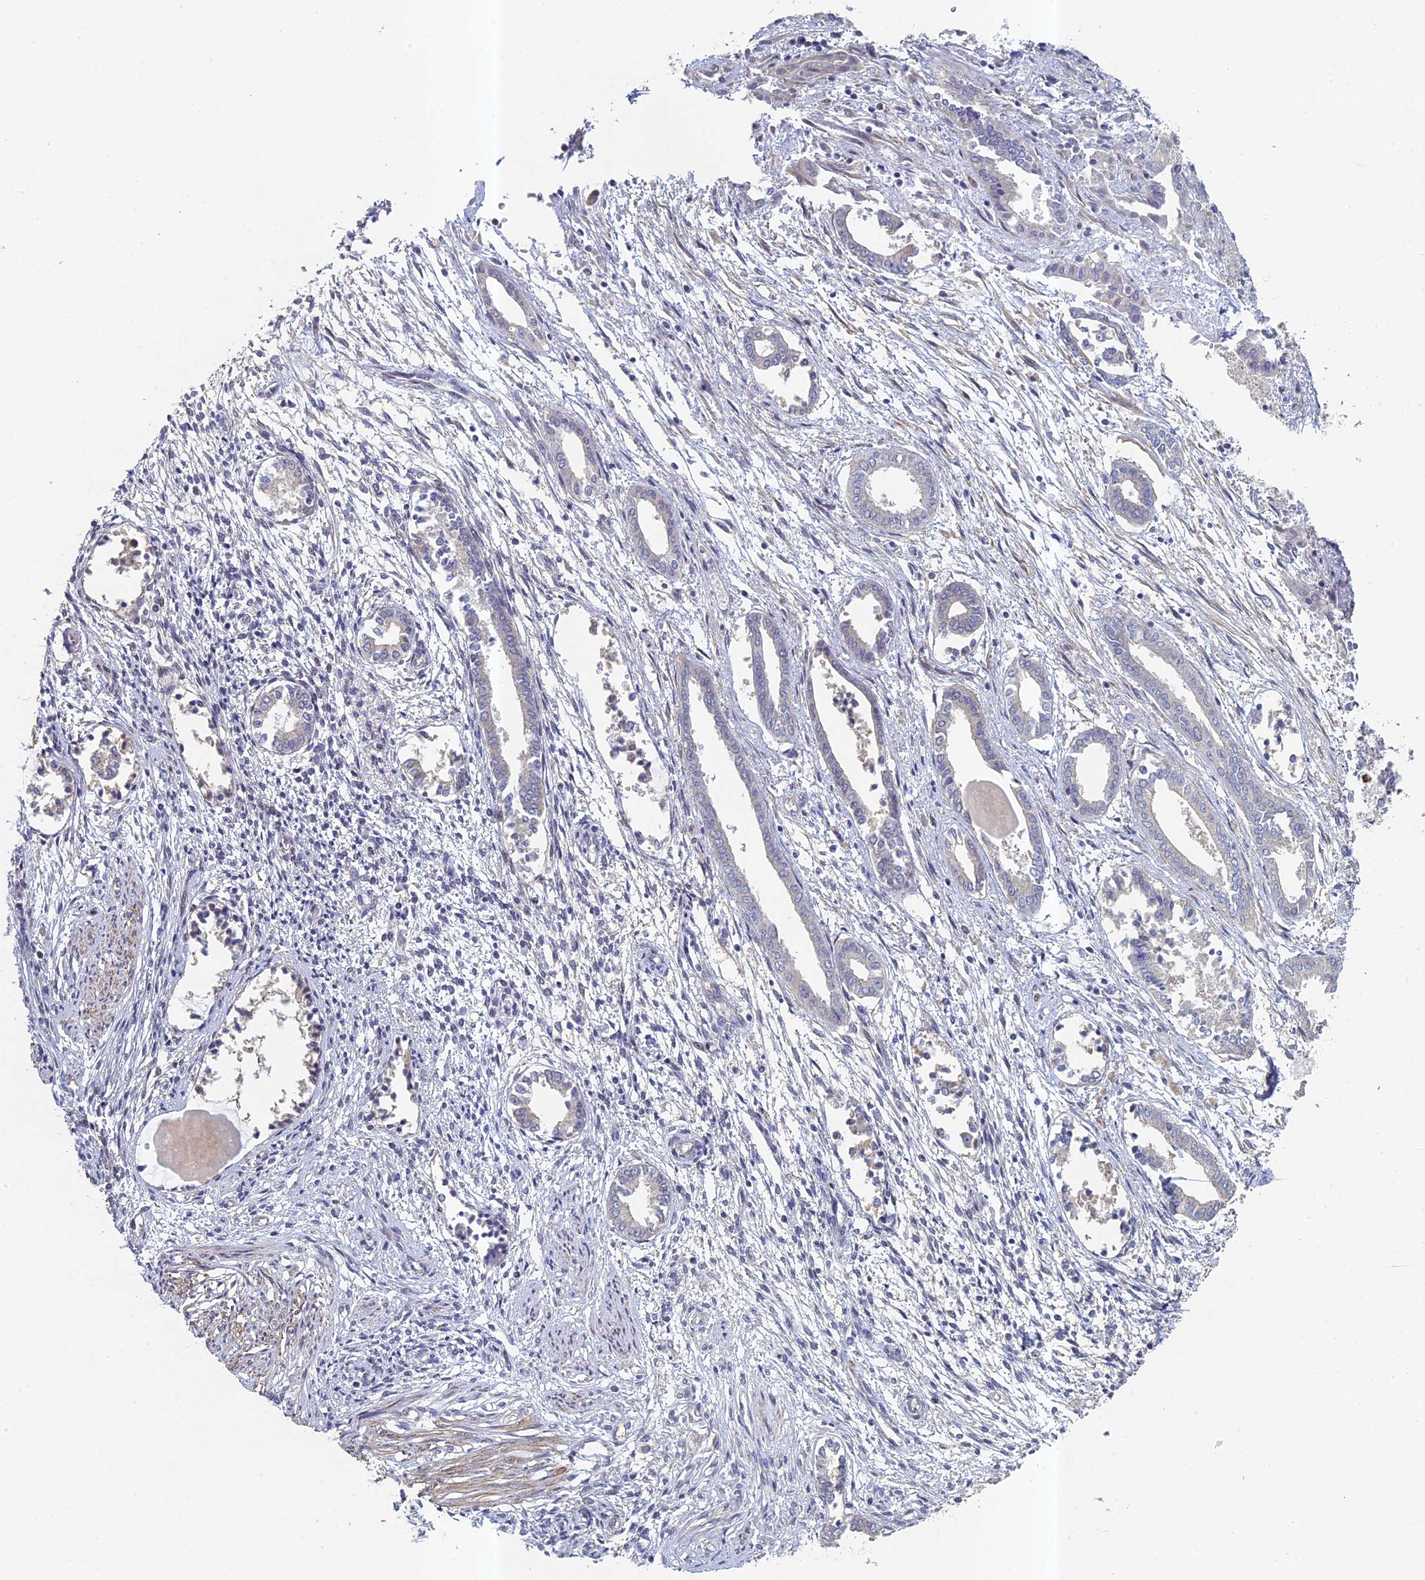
{"staining": {"intensity": "negative", "quantity": "none", "location": "none"}, "tissue": "endometrium", "cell_type": "Cells in endometrial stroma", "image_type": "normal", "snomed": [{"axis": "morphology", "description": "Normal tissue, NOS"}, {"axis": "topography", "description": "Endometrium"}], "caption": "This is an immunohistochemistry (IHC) histopathology image of normal human endometrium. There is no positivity in cells in endometrial stroma.", "gene": "DIXDC1", "patient": {"sex": "female", "age": 56}}